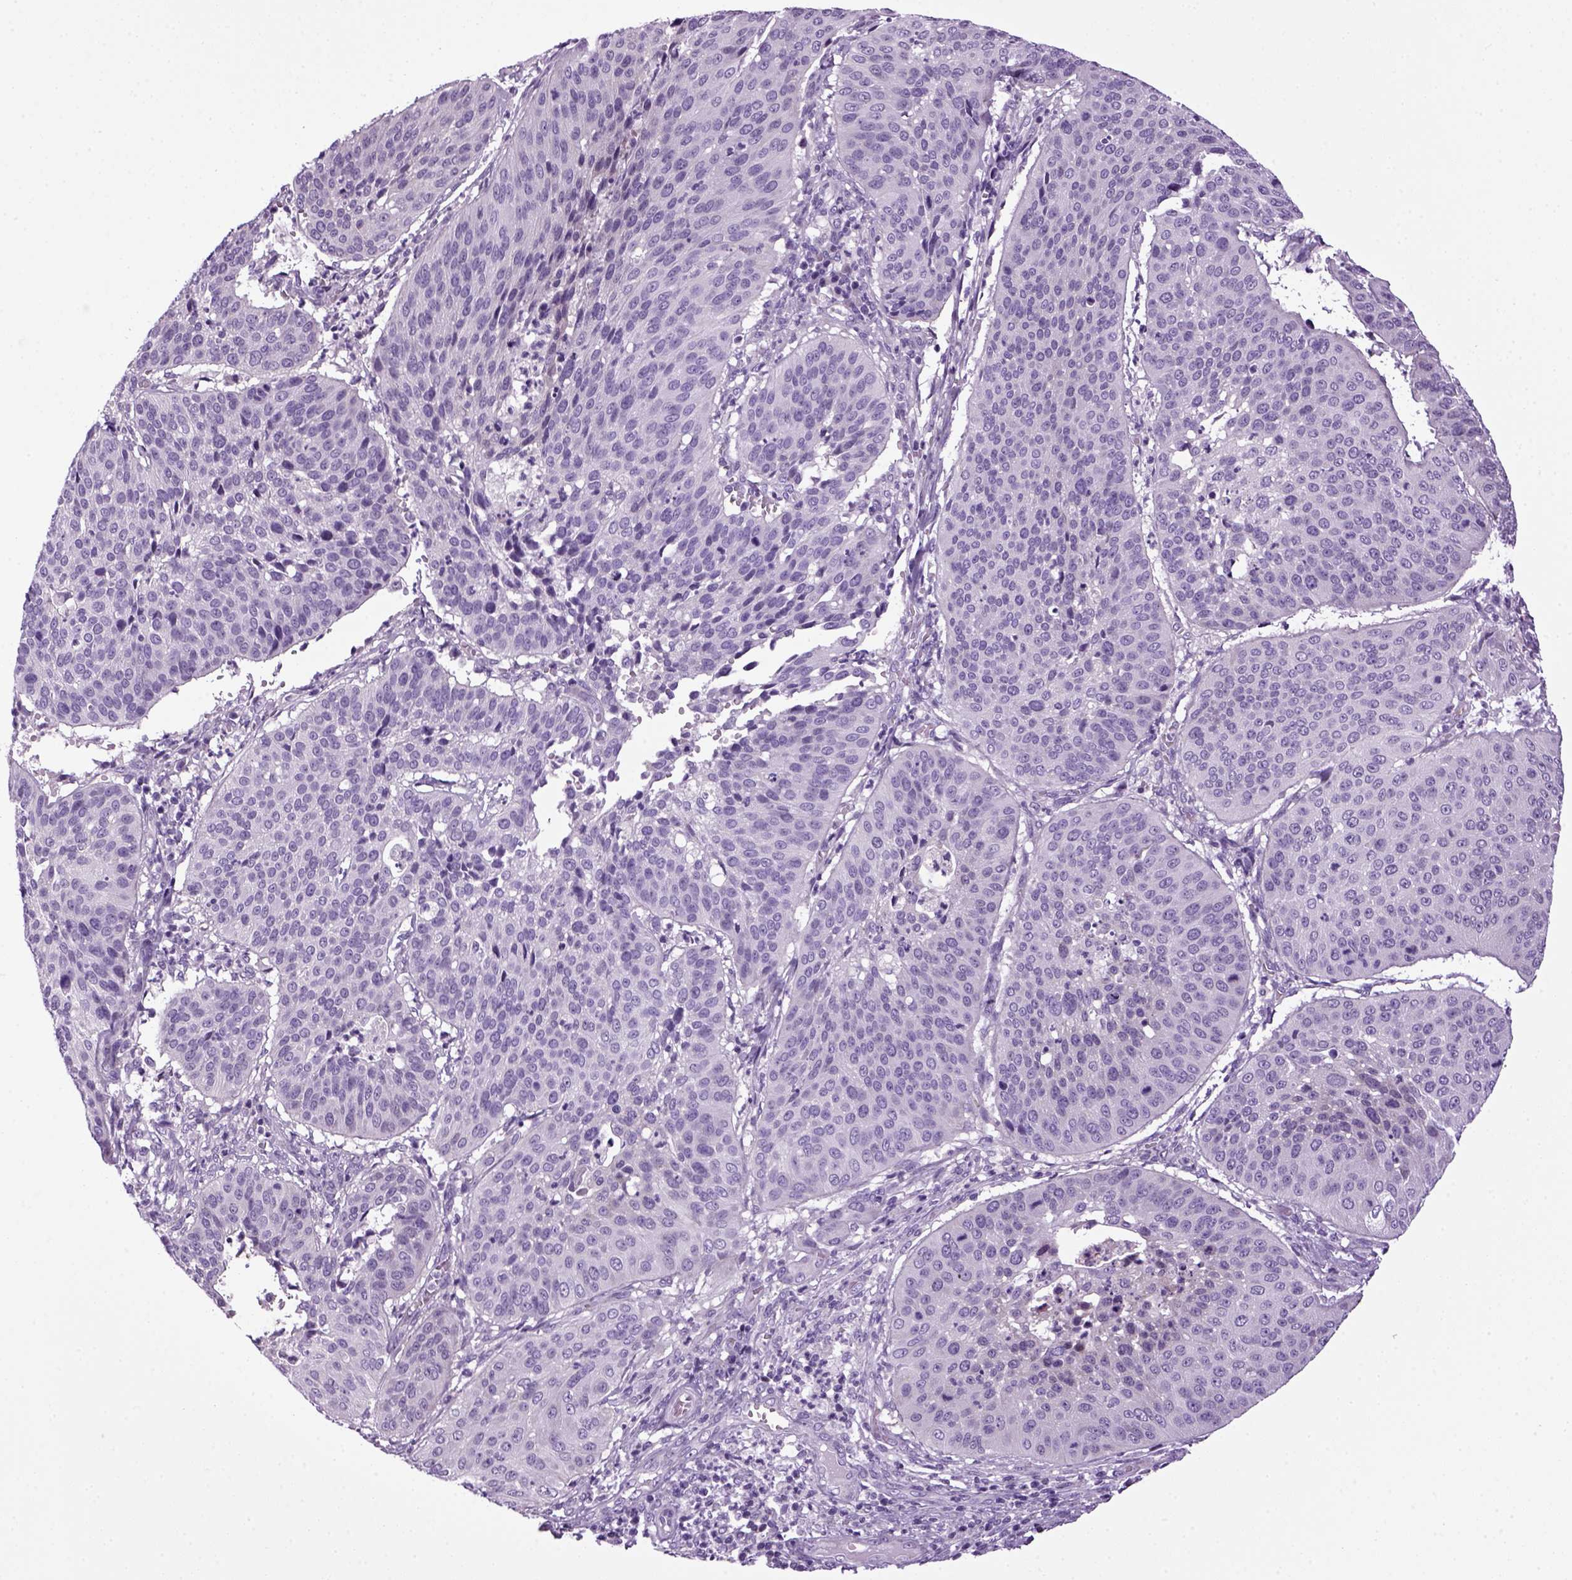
{"staining": {"intensity": "negative", "quantity": "none", "location": "none"}, "tissue": "cervical cancer", "cell_type": "Tumor cells", "image_type": "cancer", "snomed": [{"axis": "morphology", "description": "Normal tissue, NOS"}, {"axis": "morphology", "description": "Squamous cell carcinoma, NOS"}, {"axis": "topography", "description": "Cervix"}], "caption": "Immunohistochemical staining of human cervical squamous cell carcinoma displays no significant expression in tumor cells.", "gene": "HMCN2", "patient": {"sex": "female", "age": 39}}